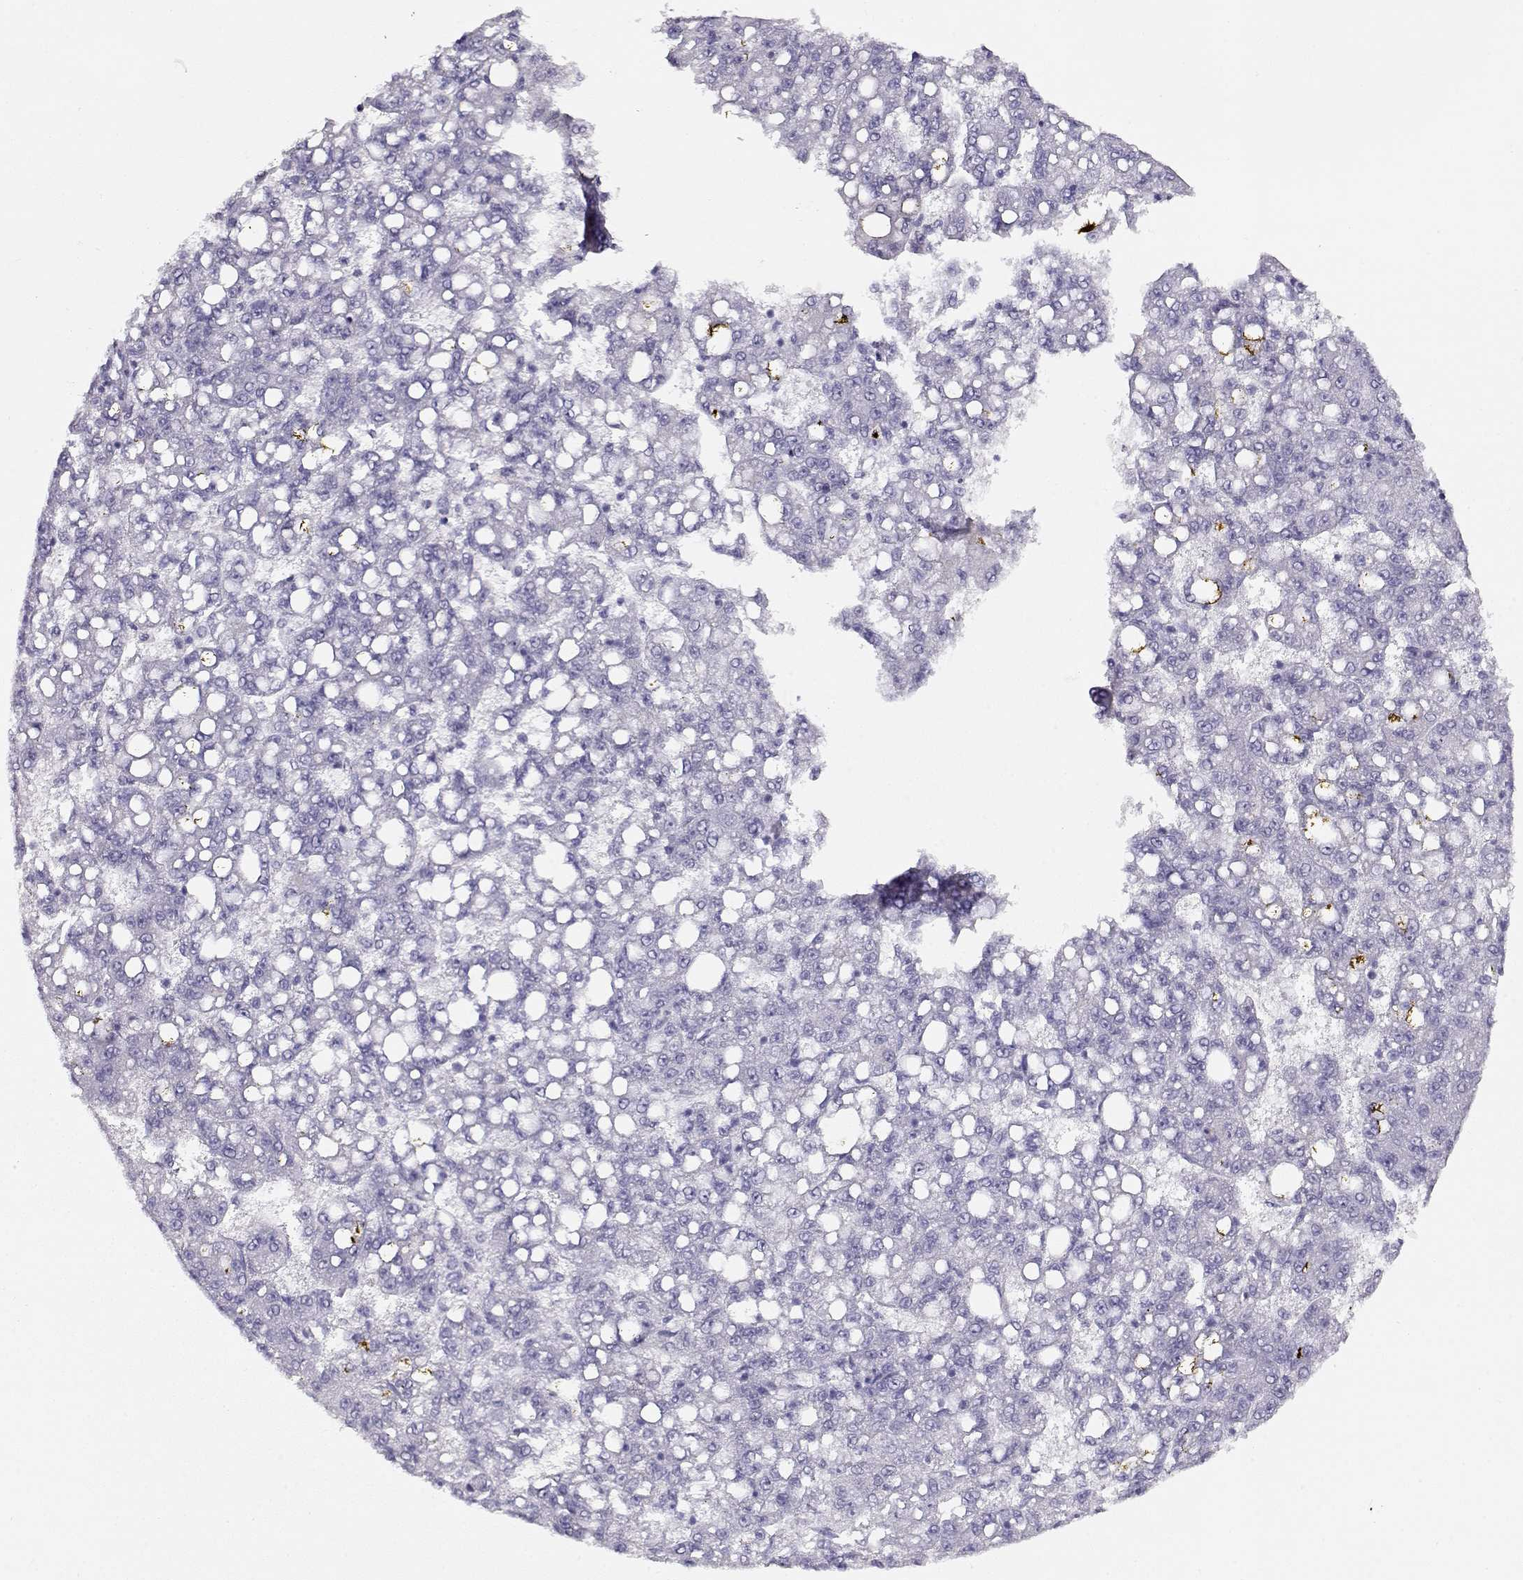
{"staining": {"intensity": "negative", "quantity": "none", "location": "none"}, "tissue": "liver cancer", "cell_type": "Tumor cells", "image_type": "cancer", "snomed": [{"axis": "morphology", "description": "Carcinoma, Hepatocellular, NOS"}, {"axis": "topography", "description": "Liver"}], "caption": "IHC of human liver hepatocellular carcinoma reveals no staining in tumor cells.", "gene": "ACTN2", "patient": {"sex": "female", "age": 65}}